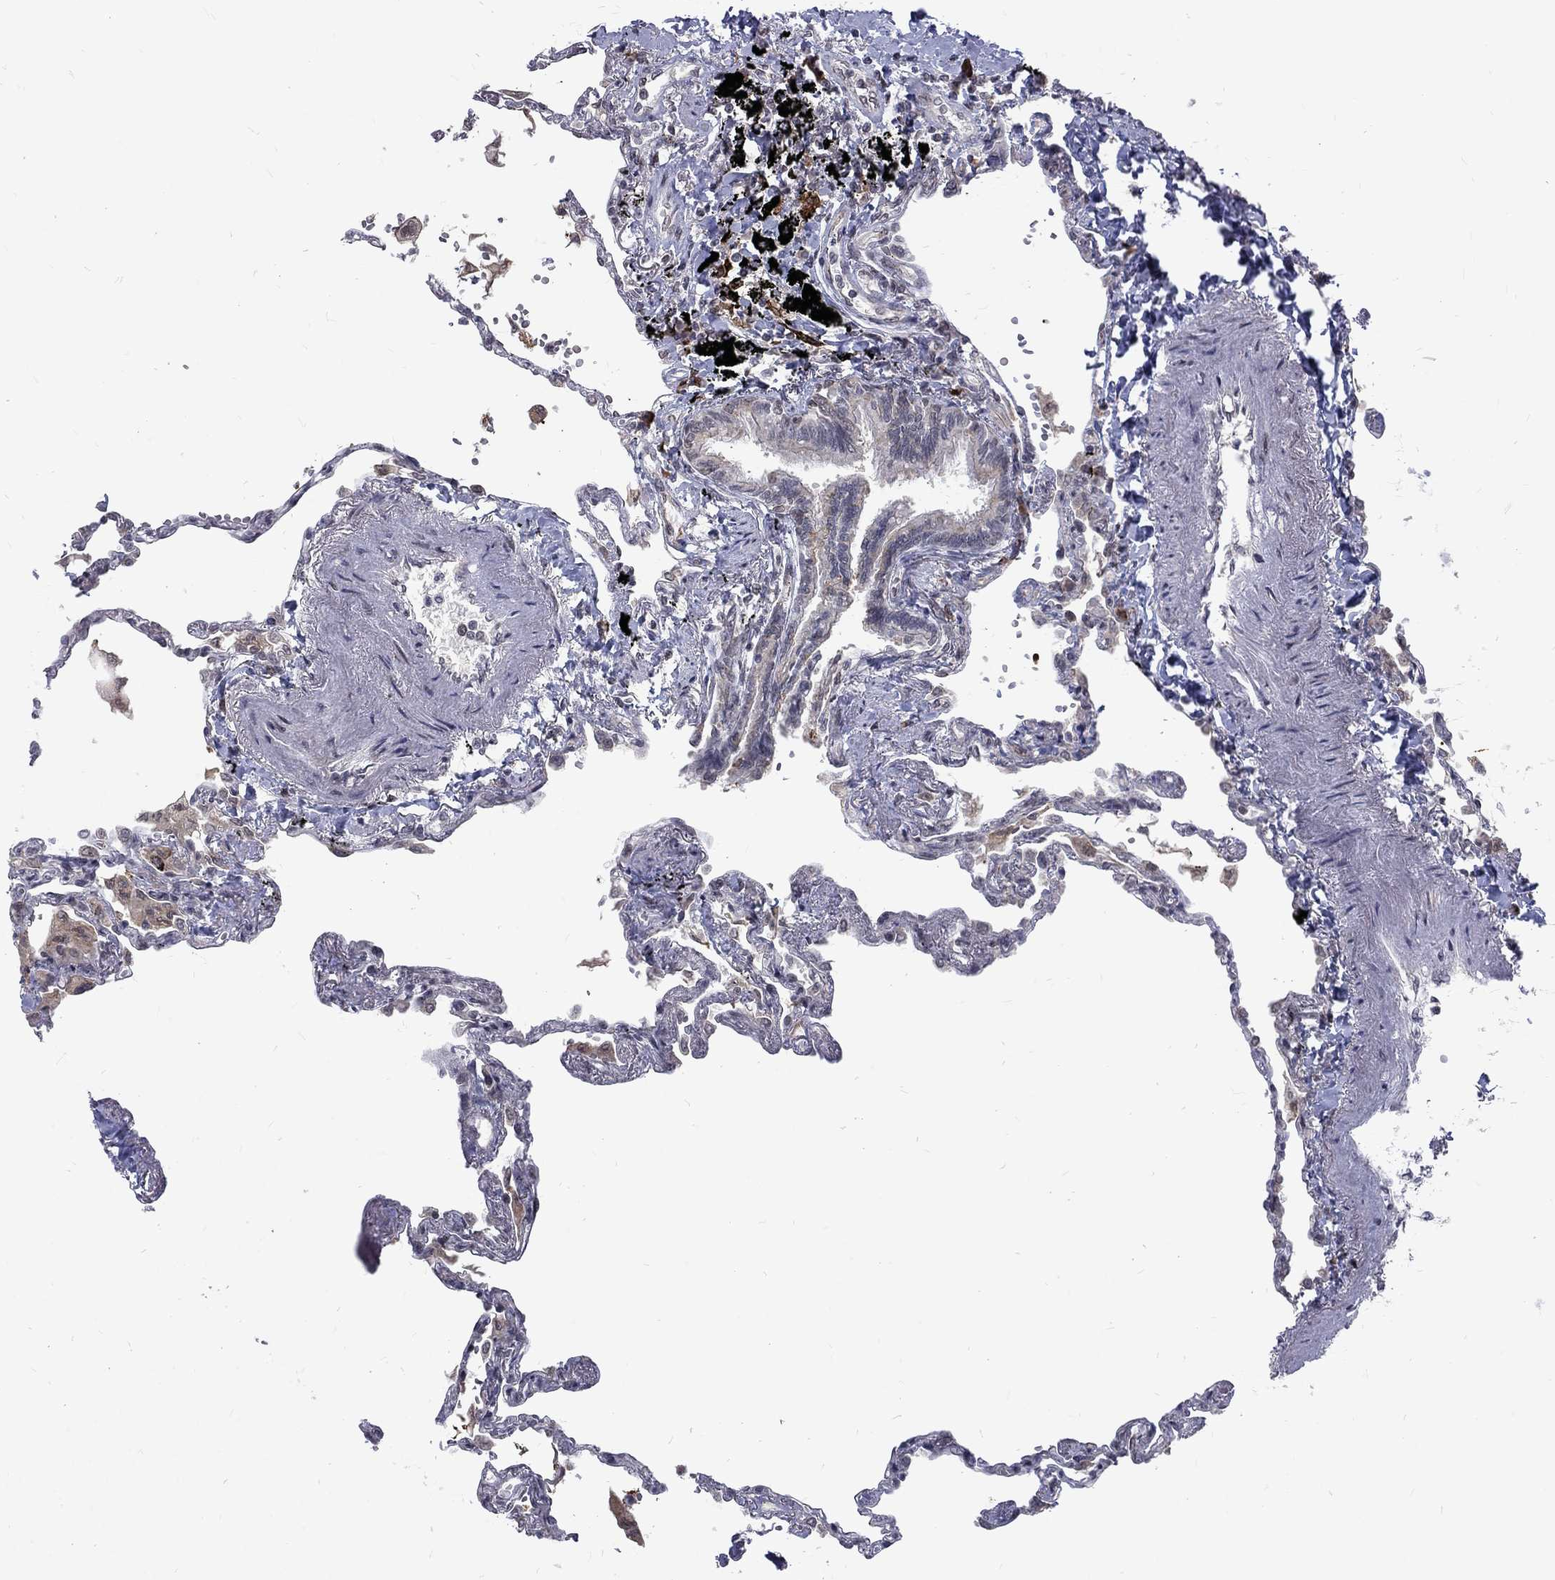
{"staining": {"intensity": "negative", "quantity": "none", "location": "none"}, "tissue": "lung", "cell_type": "Alveolar cells", "image_type": "normal", "snomed": [{"axis": "morphology", "description": "Normal tissue, NOS"}, {"axis": "topography", "description": "Lung"}], "caption": "The image reveals no staining of alveolar cells in unremarkable lung.", "gene": "TCEAL1", "patient": {"sex": "male", "age": 78}}